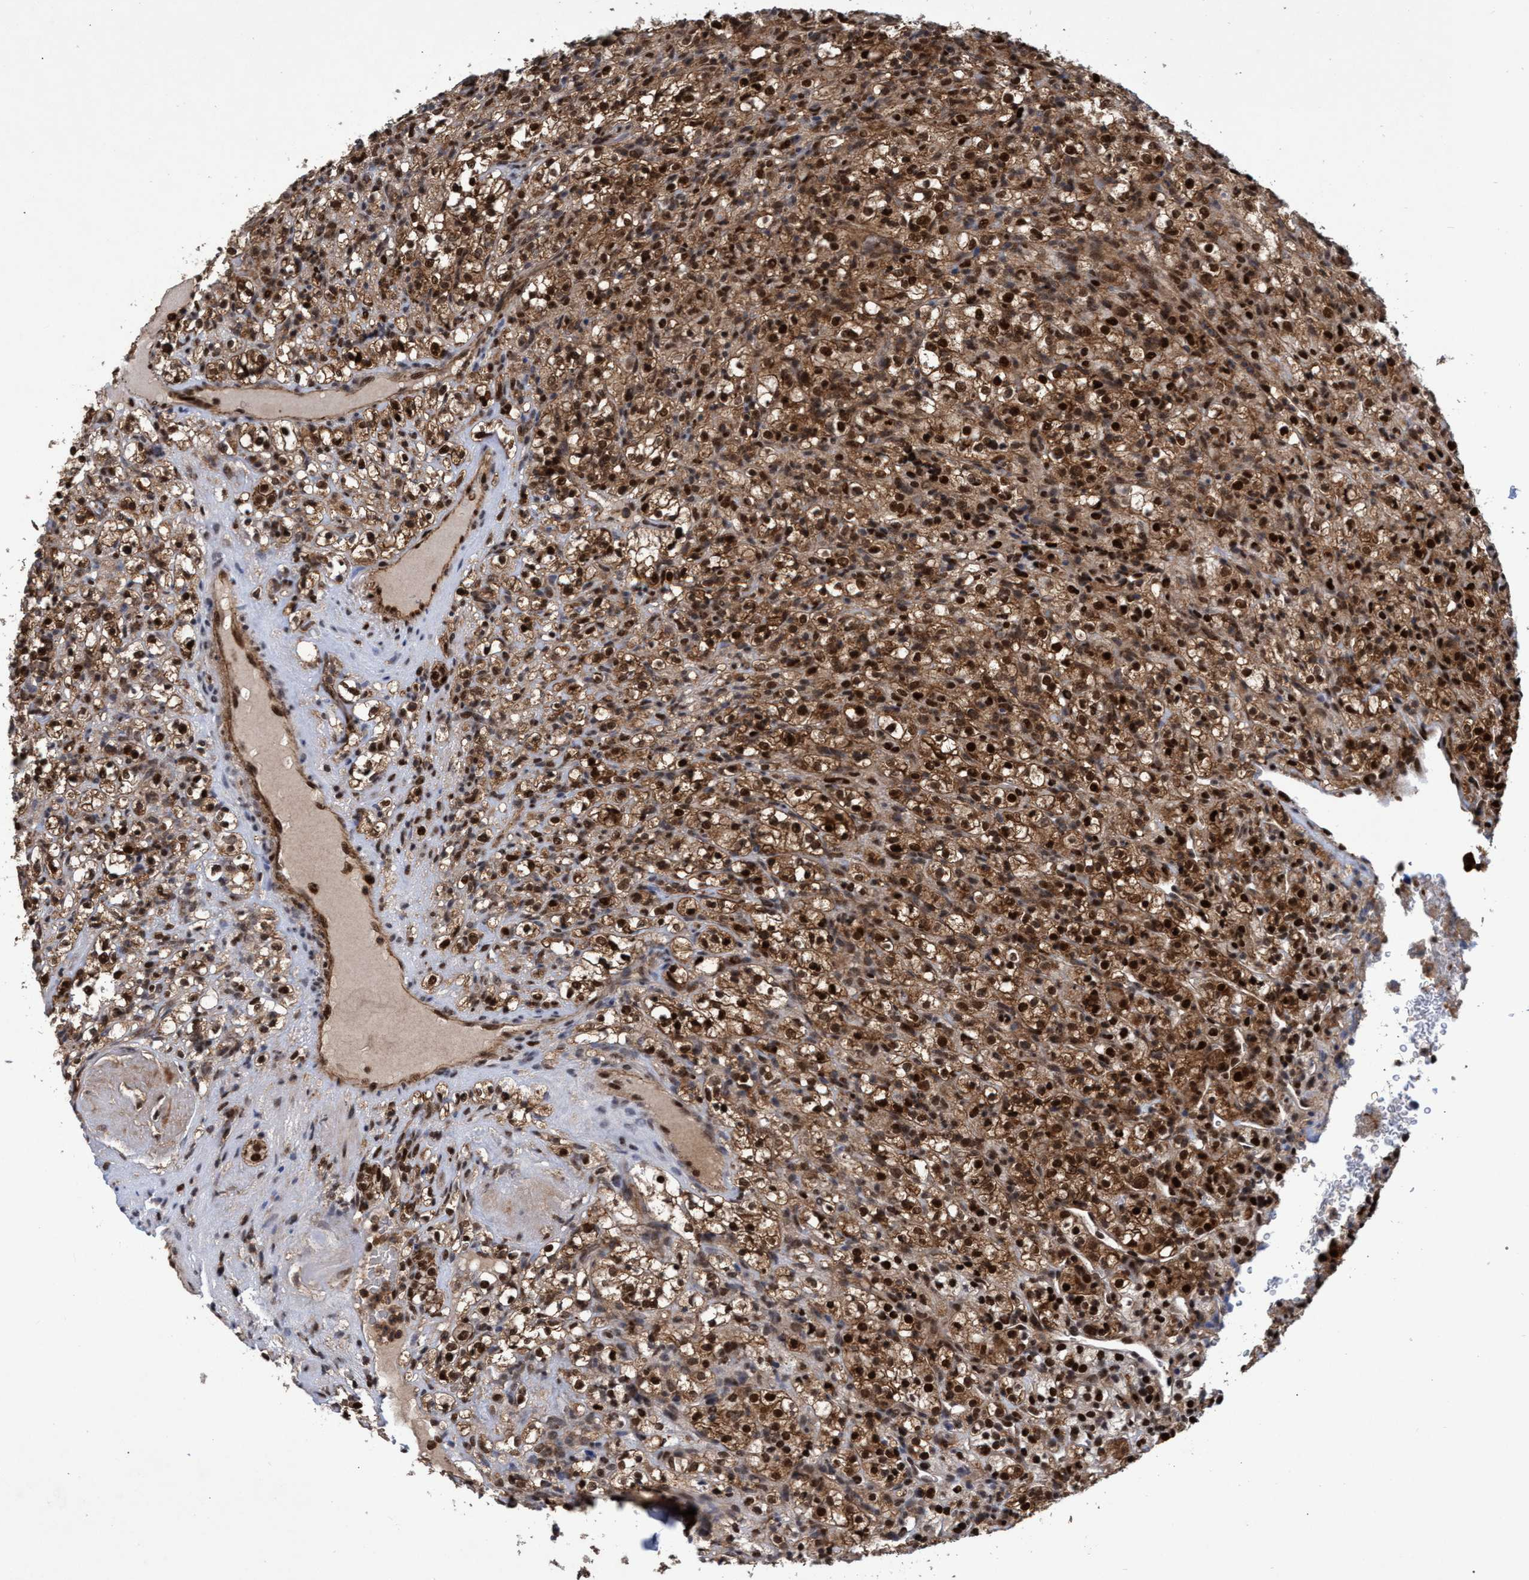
{"staining": {"intensity": "strong", "quantity": ">75%", "location": "cytoplasmic/membranous,nuclear"}, "tissue": "renal cancer", "cell_type": "Tumor cells", "image_type": "cancer", "snomed": [{"axis": "morphology", "description": "Normal tissue, NOS"}, {"axis": "morphology", "description": "Adenocarcinoma, NOS"}, {"axis": "topography", "description": "Kidney"}], "caption": "Human adenocarcinoma (renal) stained with a brown dye reveals strong cytoplasmic/membranous and nuclear positive staining in approximately >75% of tumor cells.", "gene": "GTF2F1", "patient": {"sex": "female", "age": 72}}